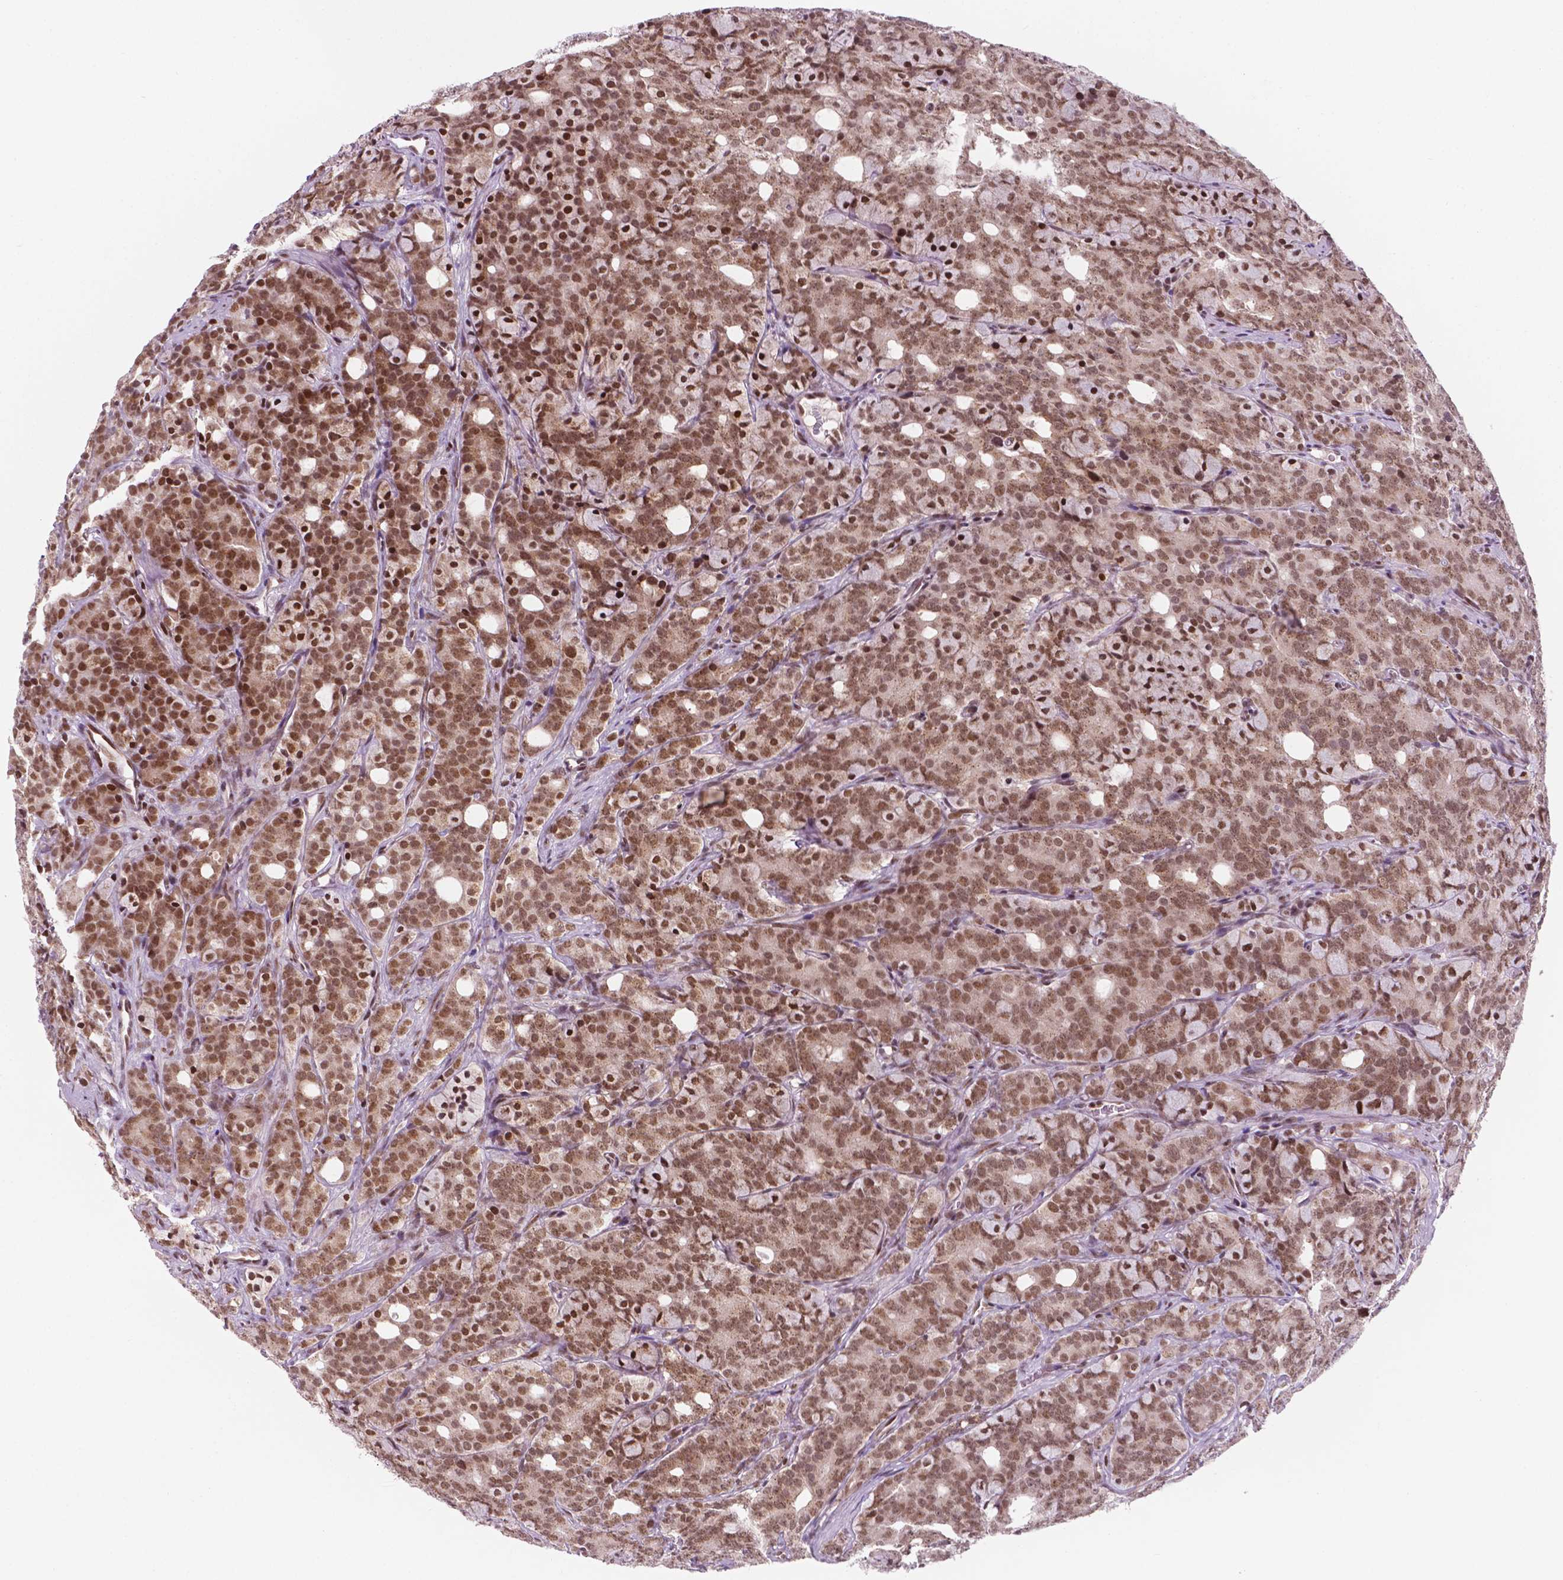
{"staining": {"intensity": "moderate", "quantity": ">75%", "location": "nuclear"}, "tissue": "prostate cancer", "cell_type": "Tumor cells", "image_type": "cancer", "snomed": [{"axis": "morphology", "description": "Adenocarcinoma, High grade"}, {"axis": "topography", "description": "Prostate"}], "caption": "This image exhibits prostate high-grade adenocarcinoma stained with immunohistochemistry to label a protein in brown. The nuclear of tumor cells show moderate positivity for the protein. Nuclei are counter-stained blue.", "gene": "PER2", "patient": {"sex": "male", "age": 84}}